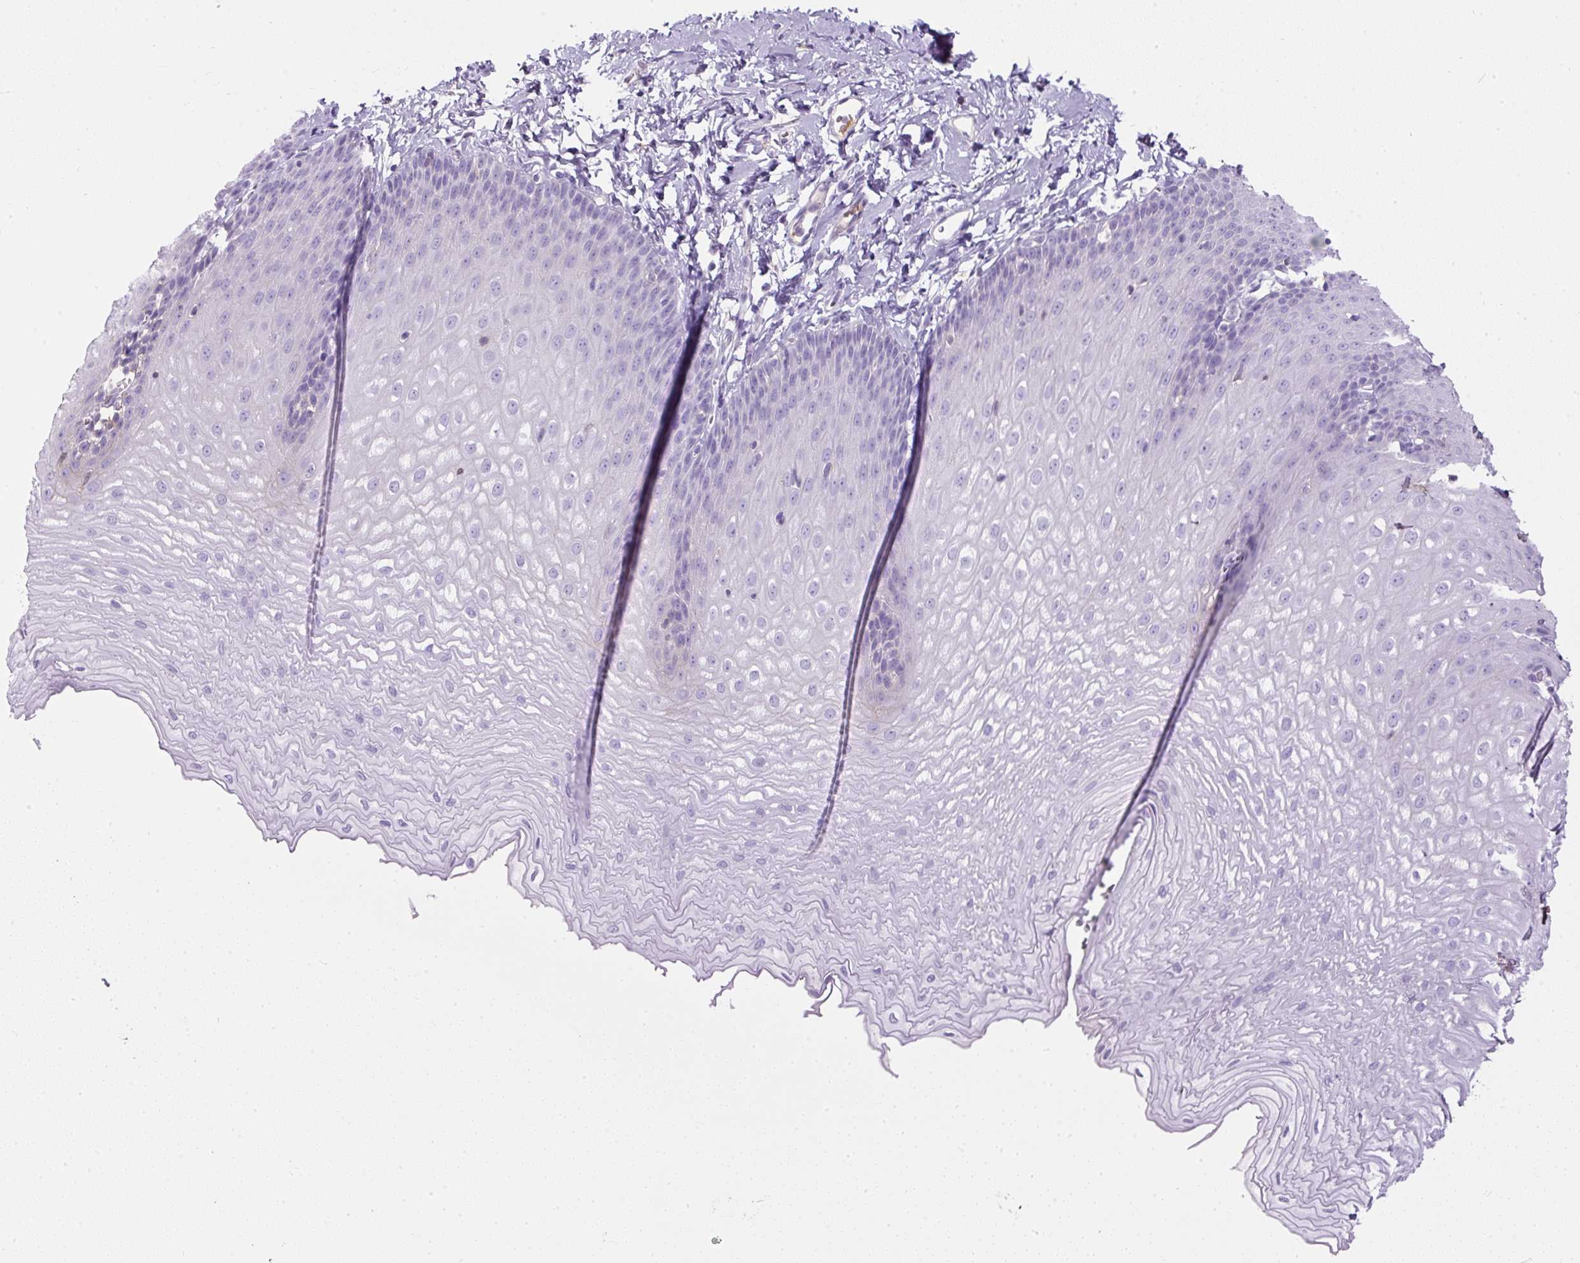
{"staining": {"intensity": "negative", "quantity": "none", "location": "none"}, "tissue": "esophagus", "cell_type": "Squamous epithelial cells", "image_type": "normal", "snomed": [{"axis": "morphology", "description": "Normal tissue, NOS"}, {"axis": "topography", "description": "Esophagus"}], "caption": "IHC histopathology image of unremarkable esophagus: human esophagus stained with DAB (3,3'-diaminobenzidine) reveals no significant protein staining in squamous epithelial cells. (Stains: DAB IHC with hematoxylin counter stain, Microscopy: brightfield microscopy at high magnification).", "gene": "APOA1", "patient": {"sex": "male", "age": 70}}